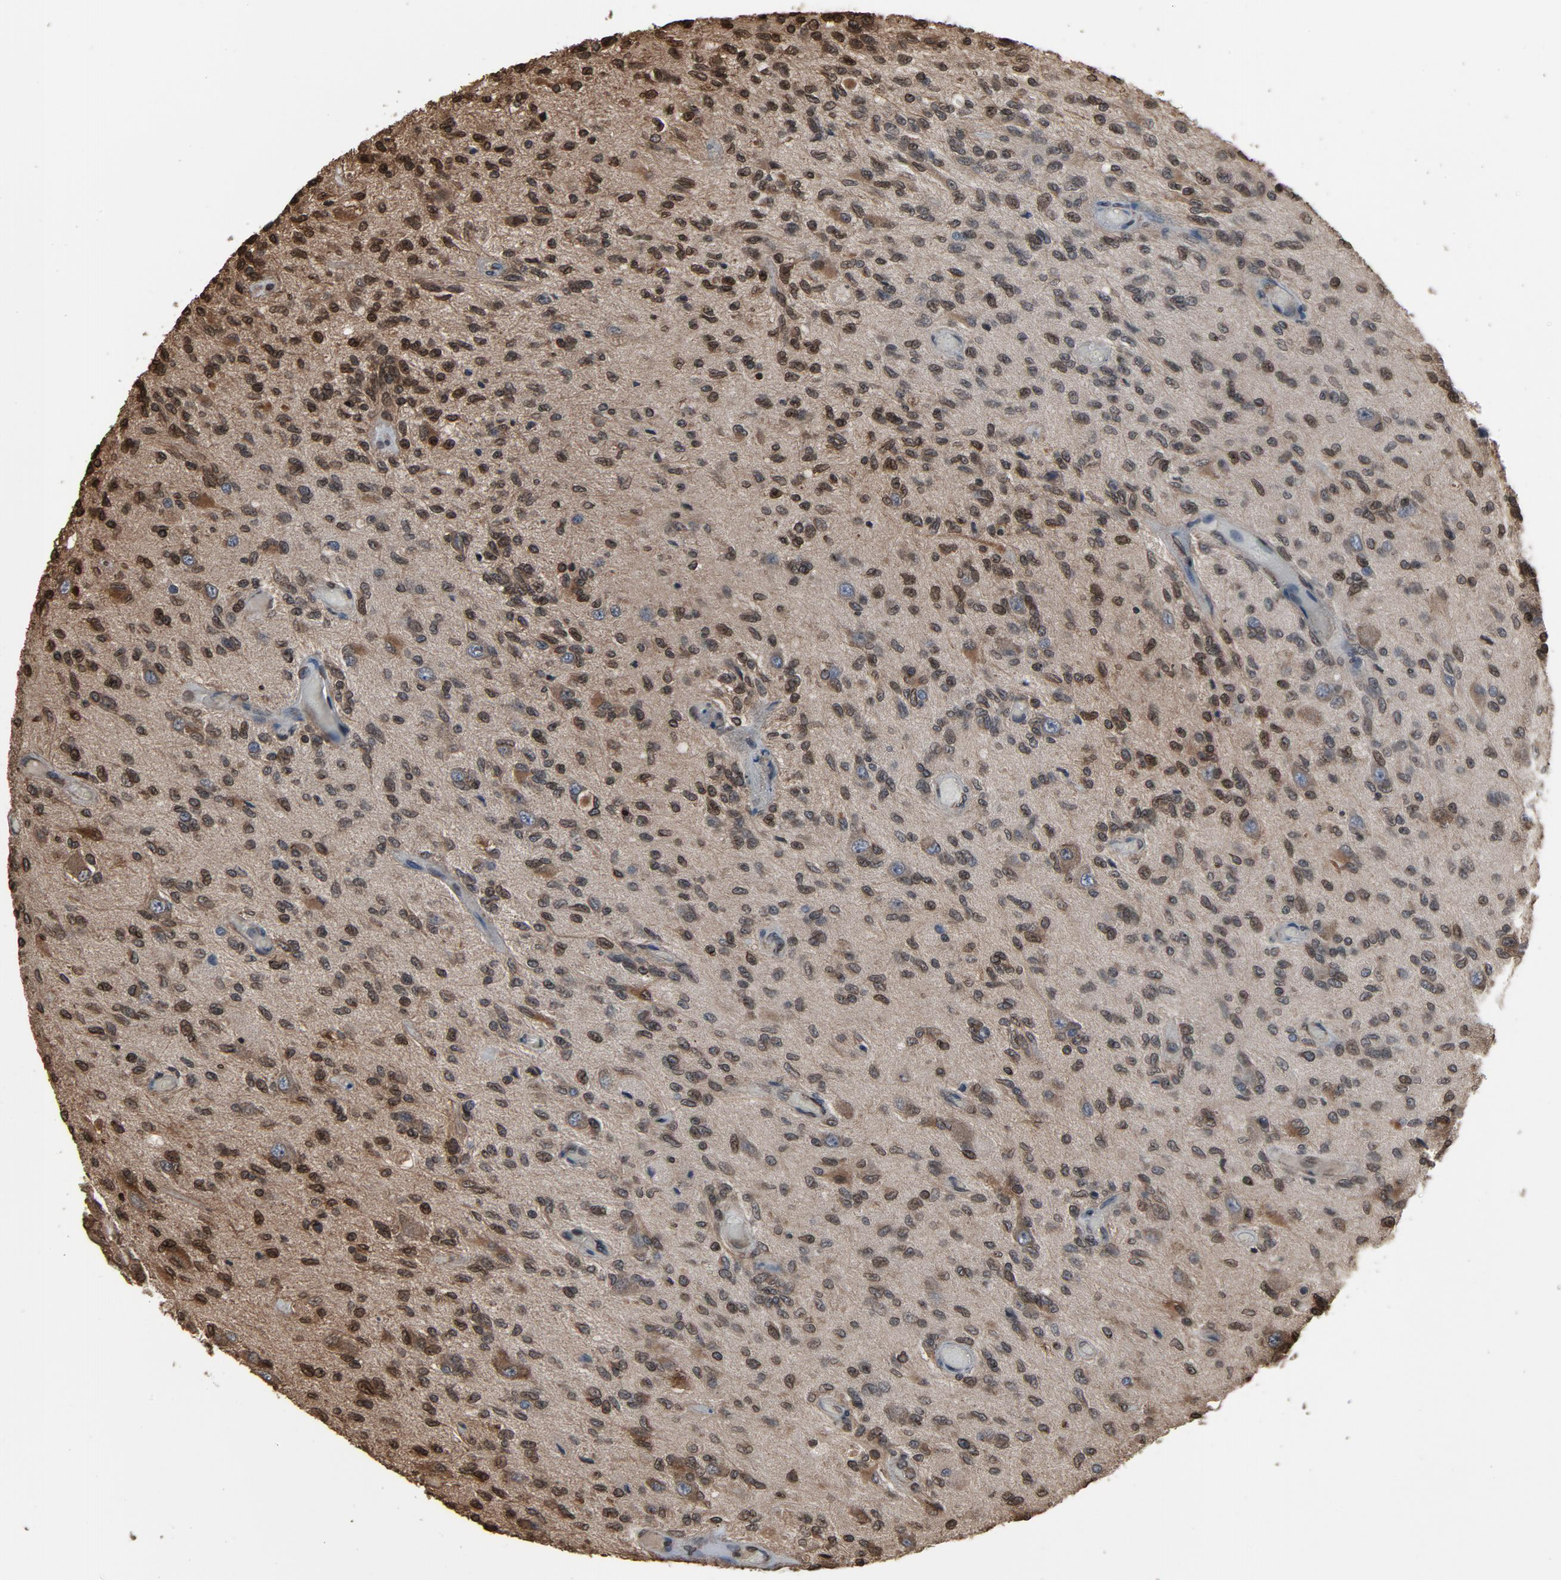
{"staining": {"intensity": "moderate", "quantity": "25%-75%", "location": "cytoplasmic/membranous,nuclear"}, "tissue": "glioma", "cell_type": "Tumor cells", "image_type": "cancer", "snomed": [{"axis": "morphology", "description": "Normal tissue, NOS"}, {"axis": "morphology", "description": "Glioma, malignant, High grade"}, {"axis": "topography", "description": "Cerebral cortex"}], "caption": "Immunohistochemistry micrograph of glioma stained for a protein (brown), which reveals medium levels of moderate cytoplasmic/membranous and nuclear staining in about 25%-75% of tumor cells.", "gene": "UBE2D1", "patient": {"sex": "male", "age": 77}}